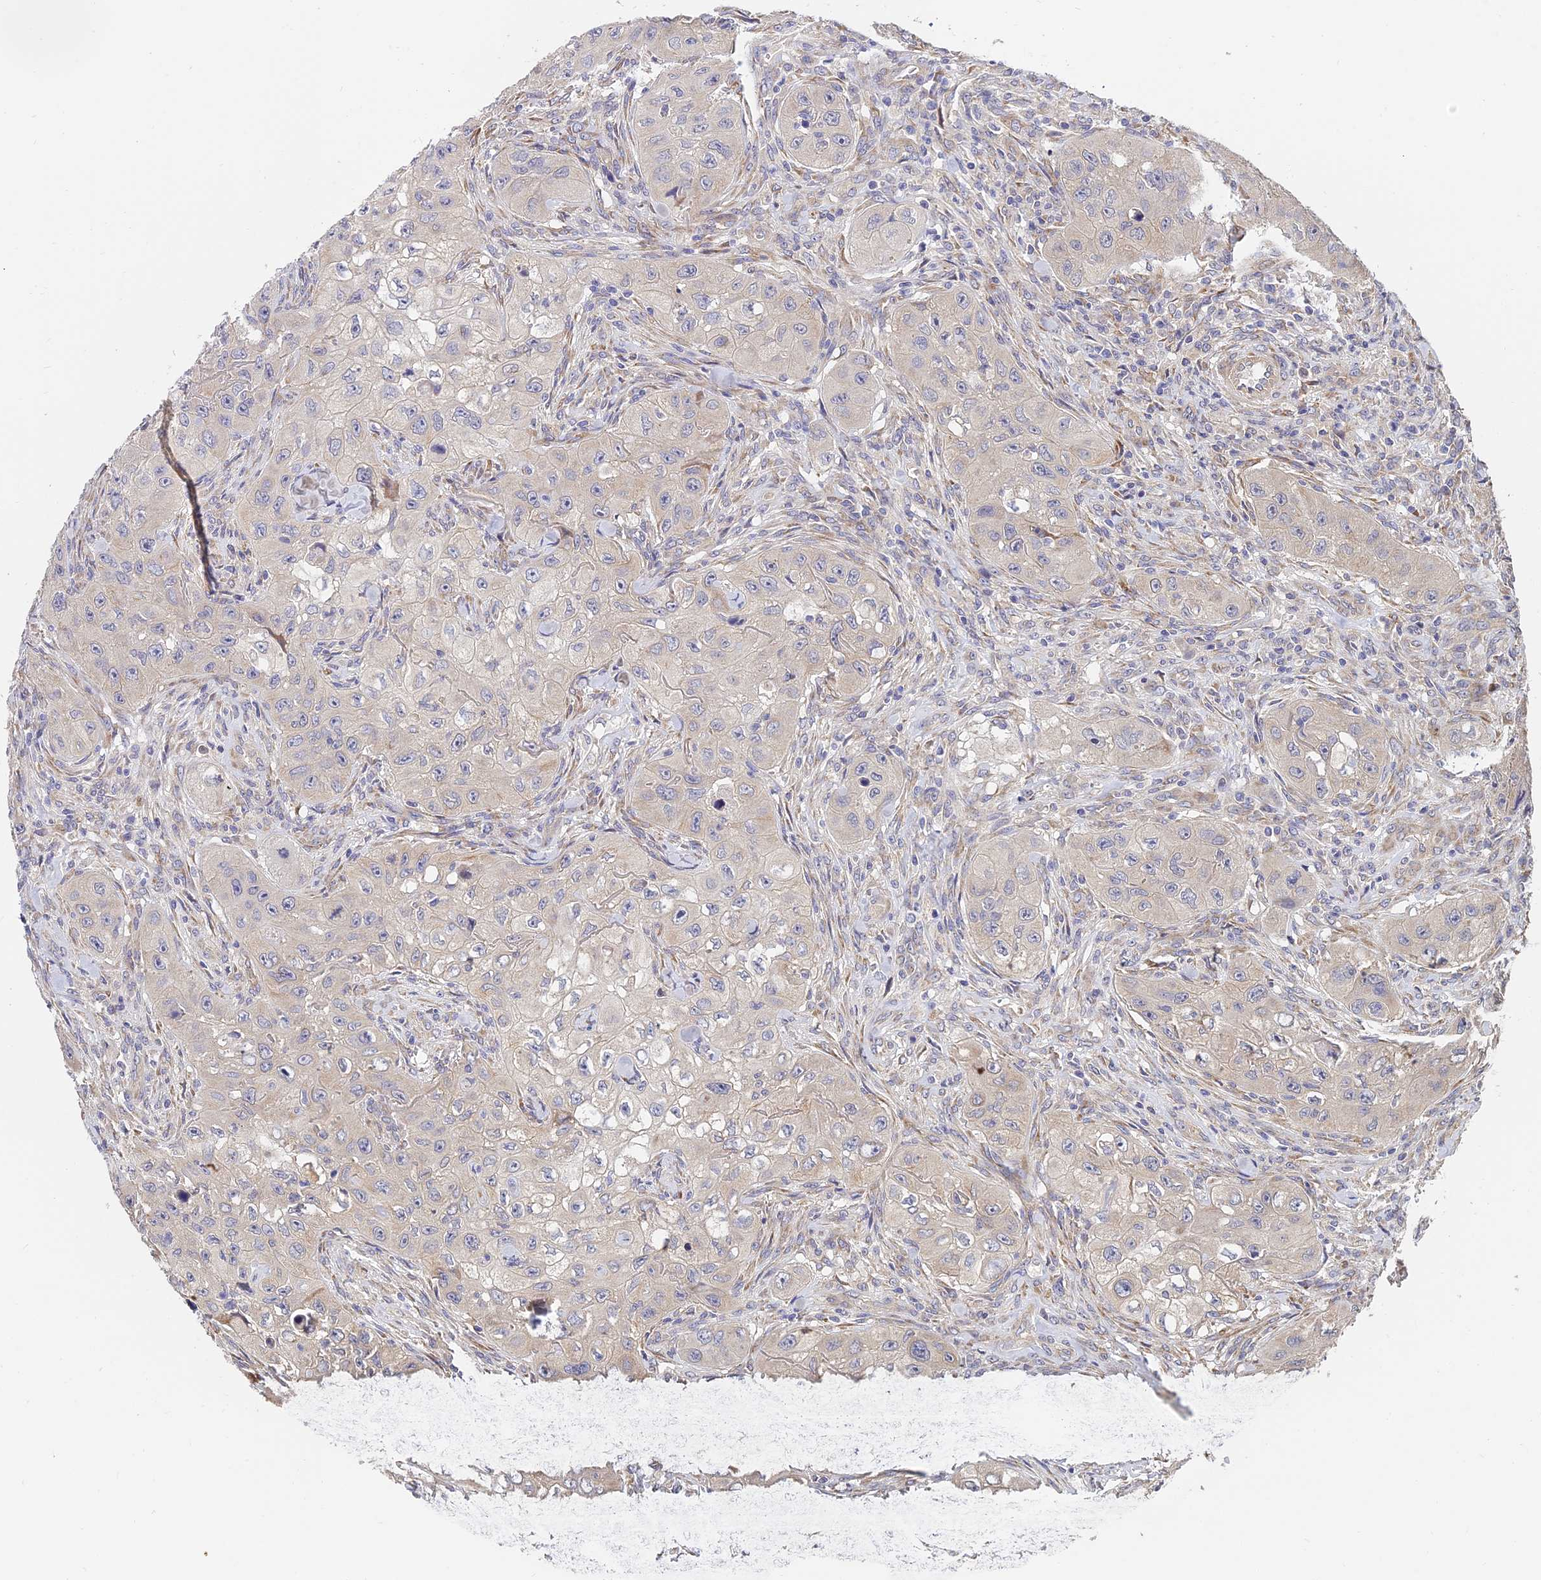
{"staining": {"intensity": "weak", "quantity": "<25%", "location": "cytoplasmic/membranous"}, "tissue": "skin cancer", "cell_type": "Tumor cells", "image_type": "cancer", "snomed": [{"axis": "morphology", "description": "Squamous cell carcinoma, NOS"}, {"axis": "topography", "description": "Skin"}, {"axis": "topography", "description": "Subcutis"}], "caption": "An immunohistochemistry (IHC) photomicrograph of skin cancer (squamous cell carcinoma) is shown. There is no staining in tumor cells of skin cancer (squamous cell carcinoma).", "gene": "ARL8B", "patient": {"sex": "male", "age": 73}}